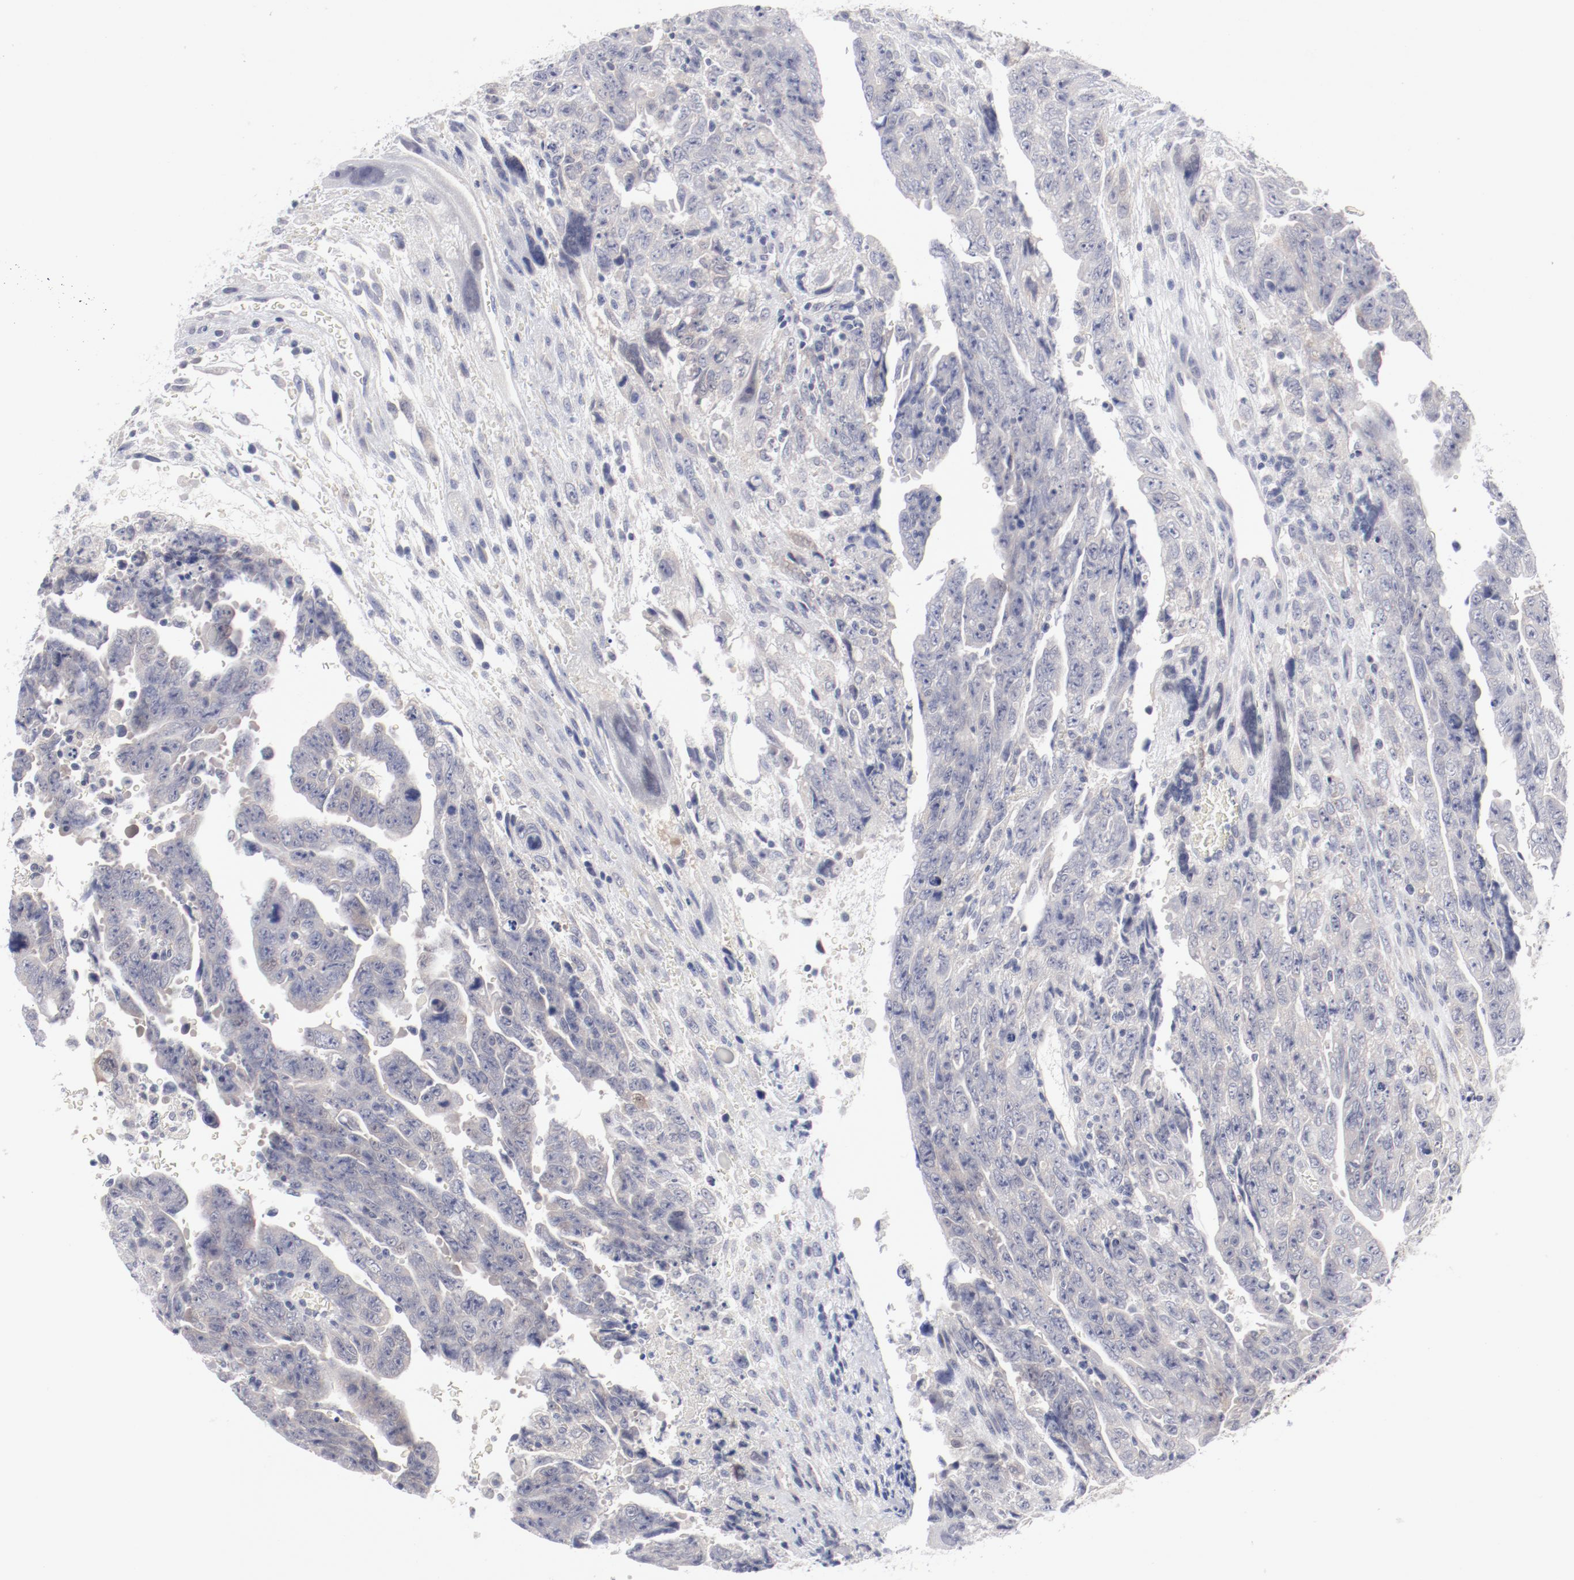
{"staining": {"intensity": "weak", "quantity": "25%-75%", "location": "cytoplasmic/membranous"}, "tissue": "testis cancer", "cell_type": "Tumor cells", "image_type": "cancer", "snomed": [{"axis": "morphology", "description": "Carcinoma, Embryonal, NOS"}, {"axis": "topography", "description": "Testis"}], "caption": "This is a micrograph of immunohistochemistry staining of testis embryonal carcinoma, which shows weak staining in the cytoplasmic/membranous of tumor cells.", "gene": "SH3BGR", "patient": {"sex": "male", "age": 28}}